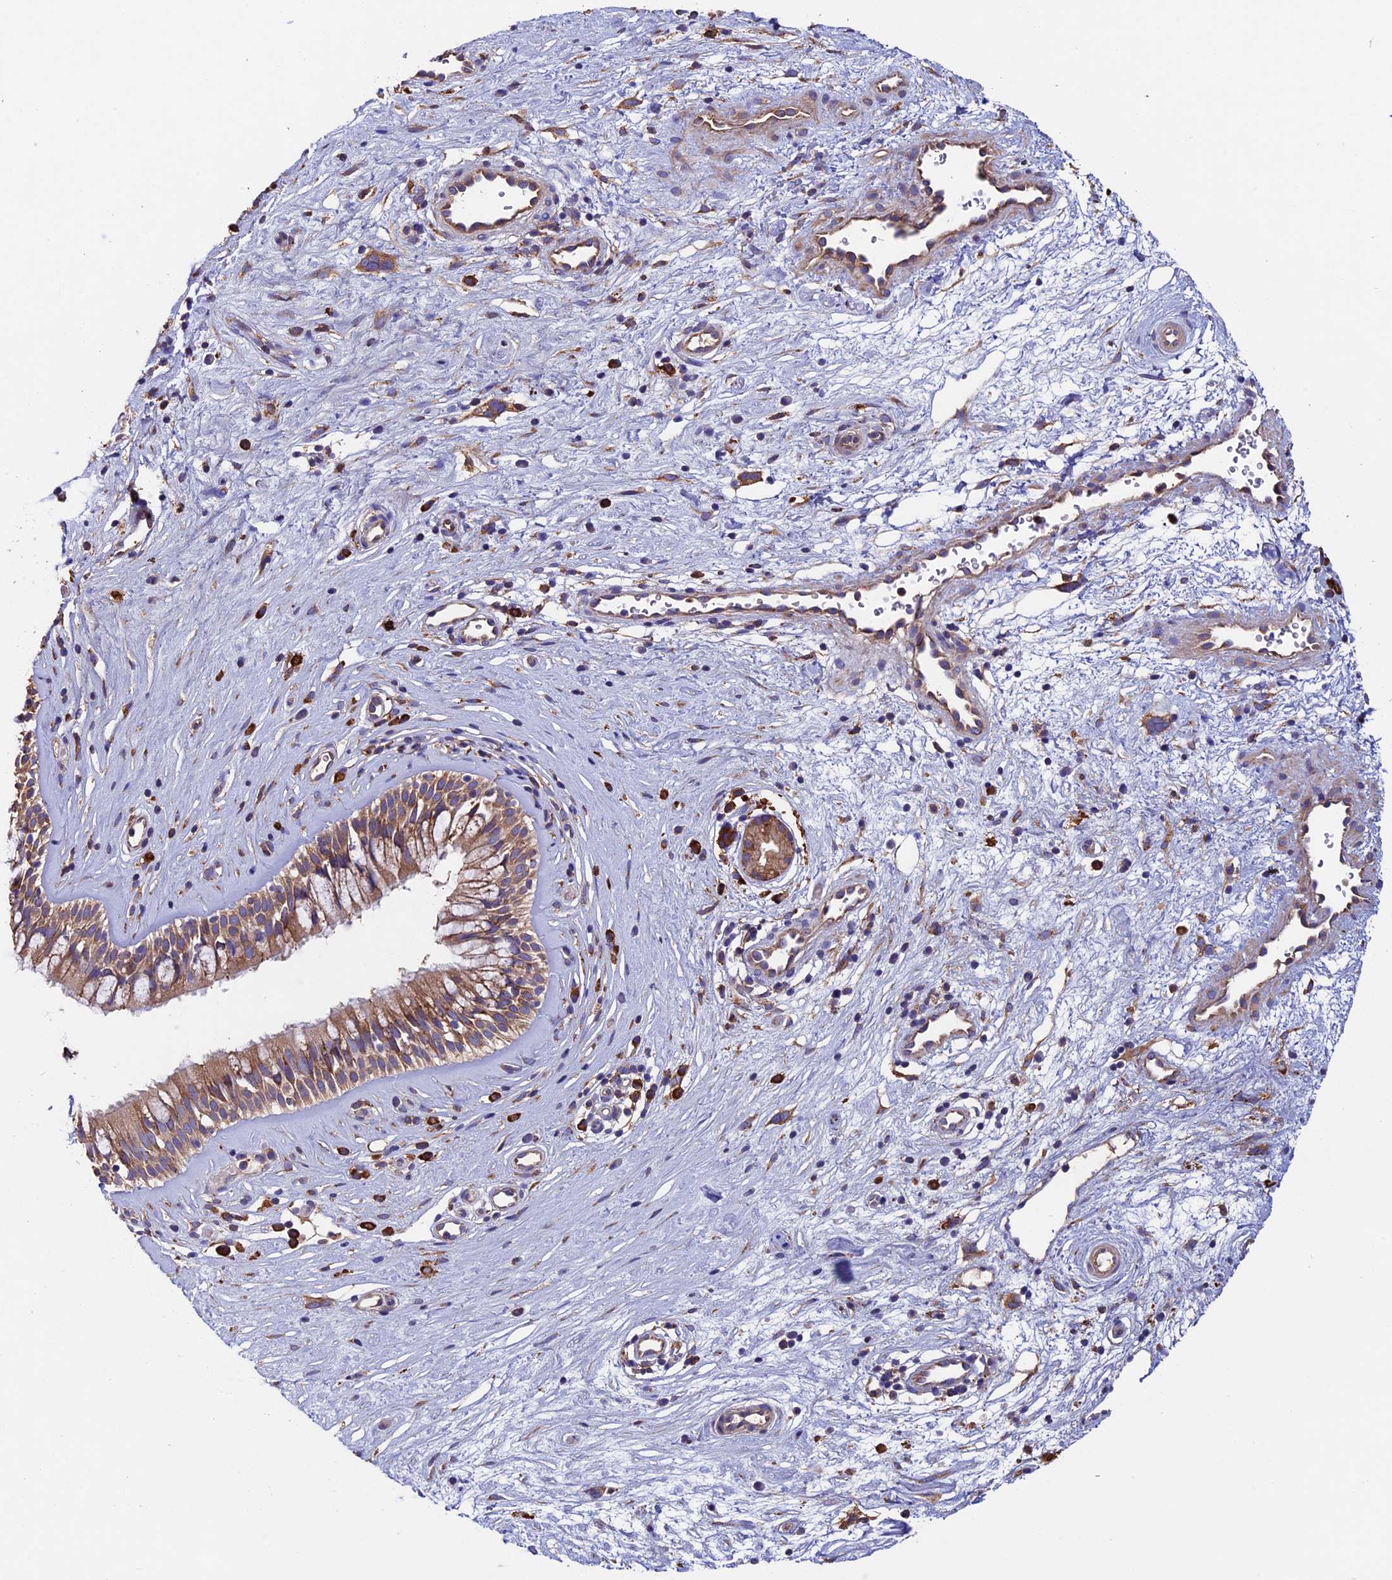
{"staining": {"intensity": "moderate", "quantity": ">75%", "location": "cytoplasmic/membranous"}, "tissue": "nasopharynx", "cell_type": "Respiratory epithelial cells", "image_type": "normal", "snomed": [{"axis": "morphology", "description": "Normal tissue, NOS"}, {"axis": "topography", "description": "Nasopharynx"}], "caption": "DAB immunohistochemical staining of benign nasopharynx exhibits moderate cytoplasmic/membranous protein positivity in about >75% of respiratory epithelial cells.", "gene": "BTBD3", "patient": {"sex": "male", "age": 32}}